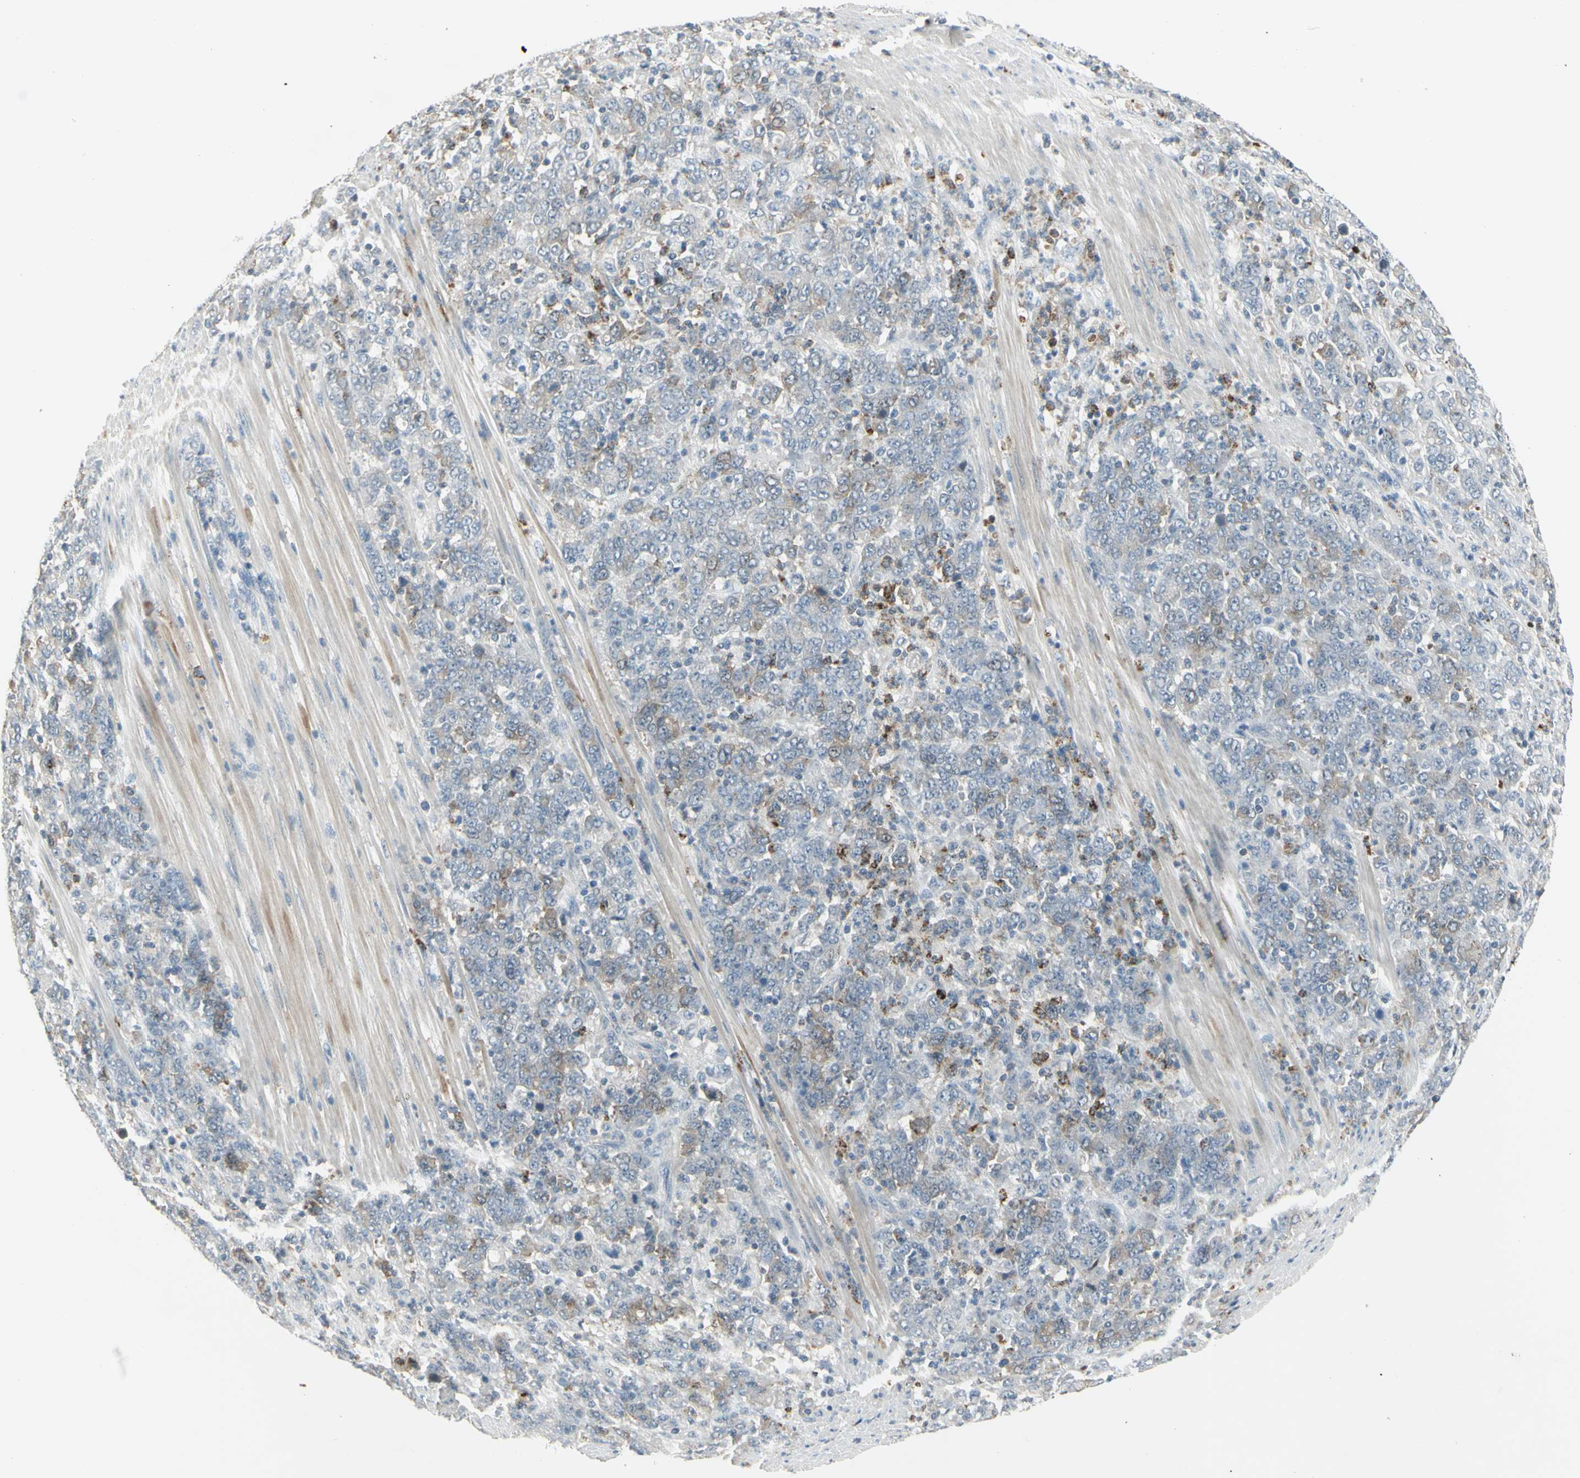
{"staining": {"intensity": "weak", "quantity": "<25%", "location": "cytoplasmic/membranous"}, "tissue": "stomach cancer", "cell_type": "Tumor cells", "image_type": "cancer", "snomed": [{"axis": "morphology", "description": "Adenocarcinoma, NOS"}, {"axis": "topography", "description": "Stomach, lower"}], "caption": "Stomach cancer (adenocarcinoma) was stained to show a protein in brown. There is no significant expression in tumor cells. The staining was performed using DAB (3,3'-diaminobenzidine) to visualize the protein expression in brown, while the nuclei were stained in blue with hematoxylin (Magnification: 20x).", "gene": "CCNB2", "patient": {"sex": "female", "age": 71}}